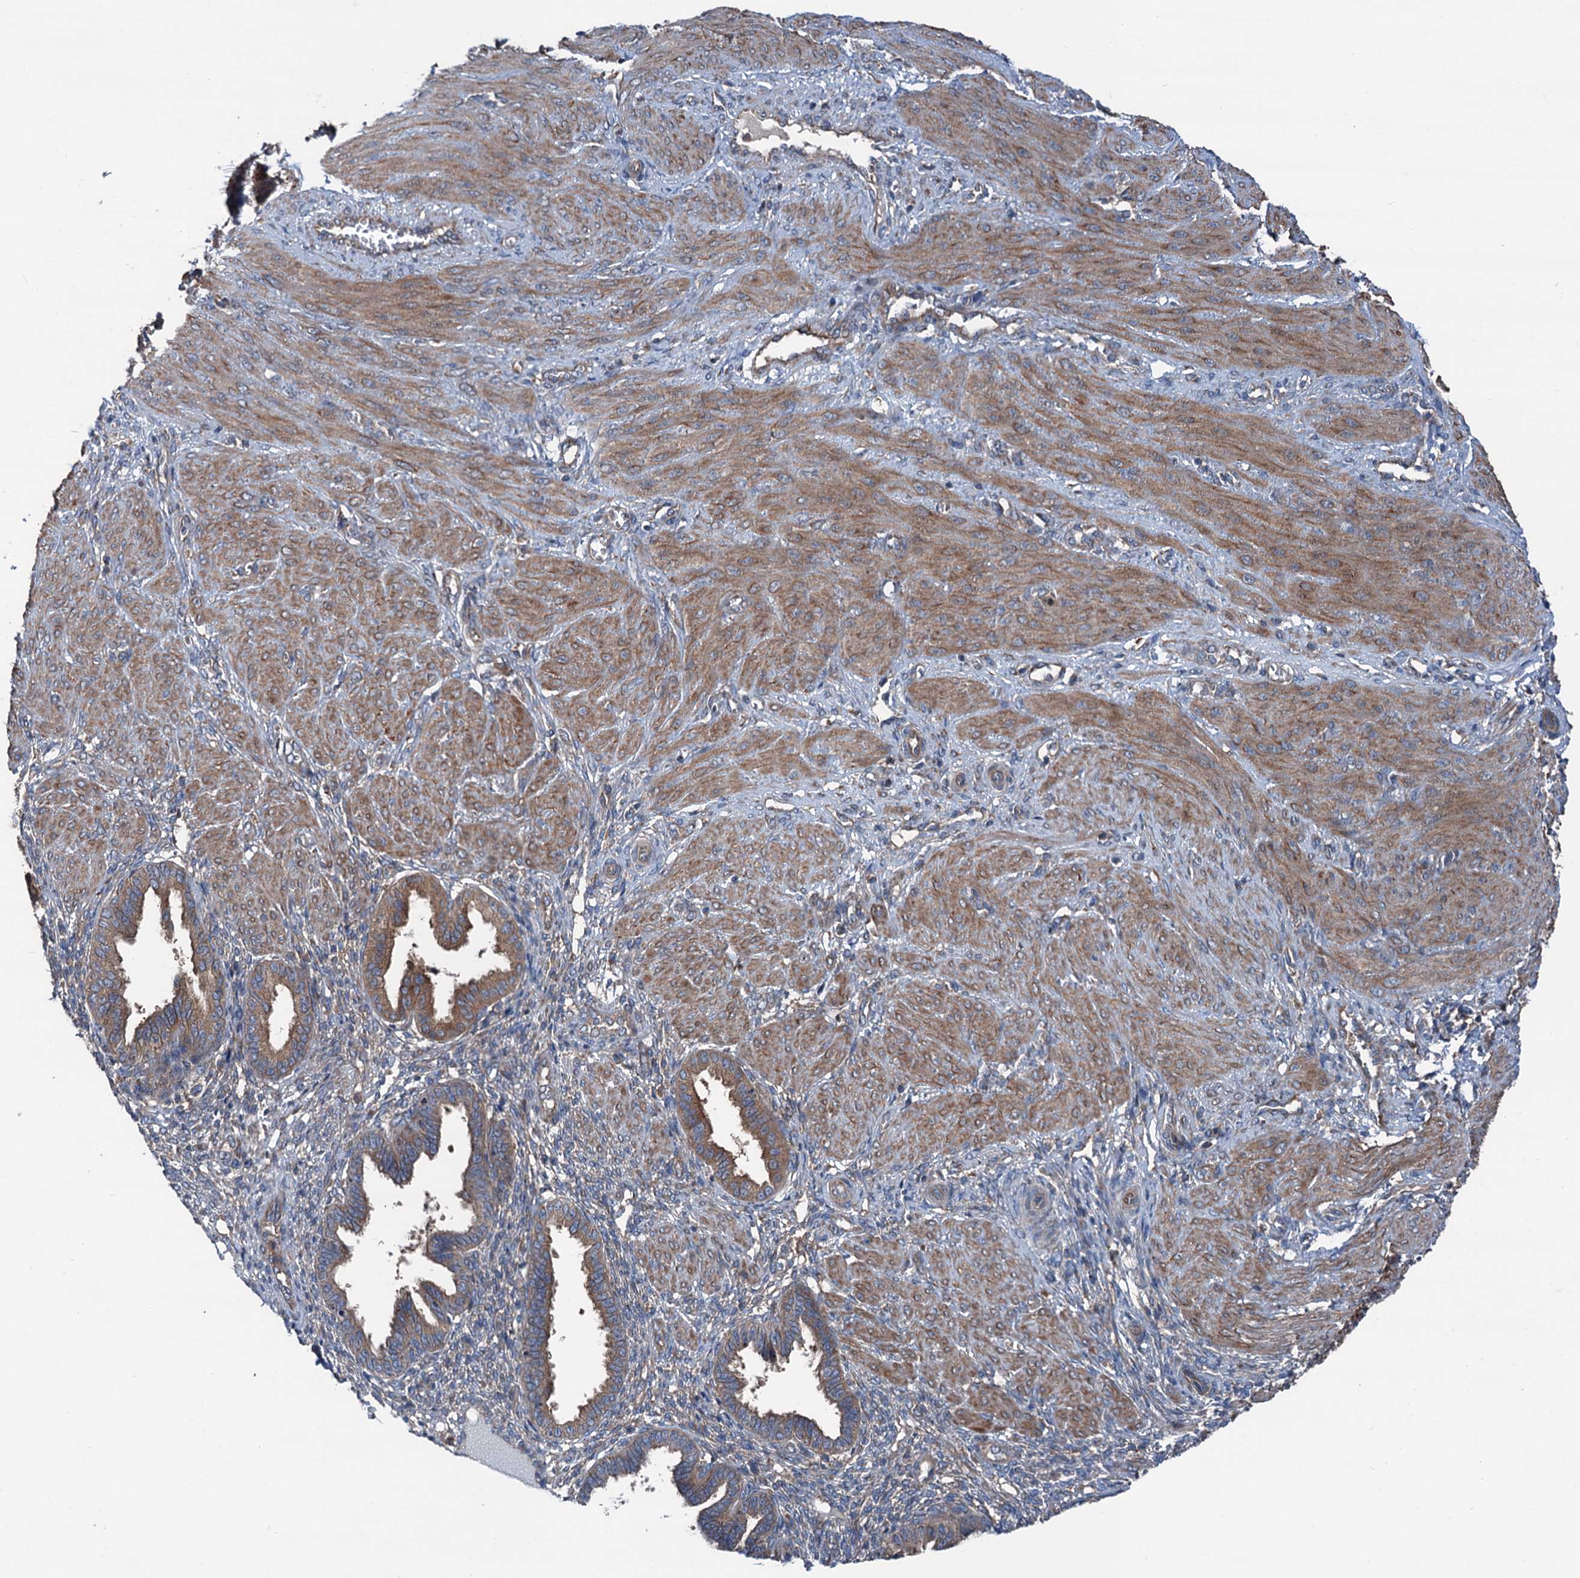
{"staining": {"intensity": "negative", "quantity": "none", "location": "none"}, "tissue": "endometrium", "cell_type": "Cells in endometrial stroma", "image_type": "normal", "snomed": [{"axis": "morphology", "description": "Normal tissue, NOS"}, {"axis": "topography", "description": "Endometrium"}], "caption": "DAB immunohistochemical staining of benign endometrium reveals no significant positivity in cells in endometrial stroma. Nuclei are stained in blue.", "gene": "RUFY1", "patient": {"sex": "female", "age": 33}}